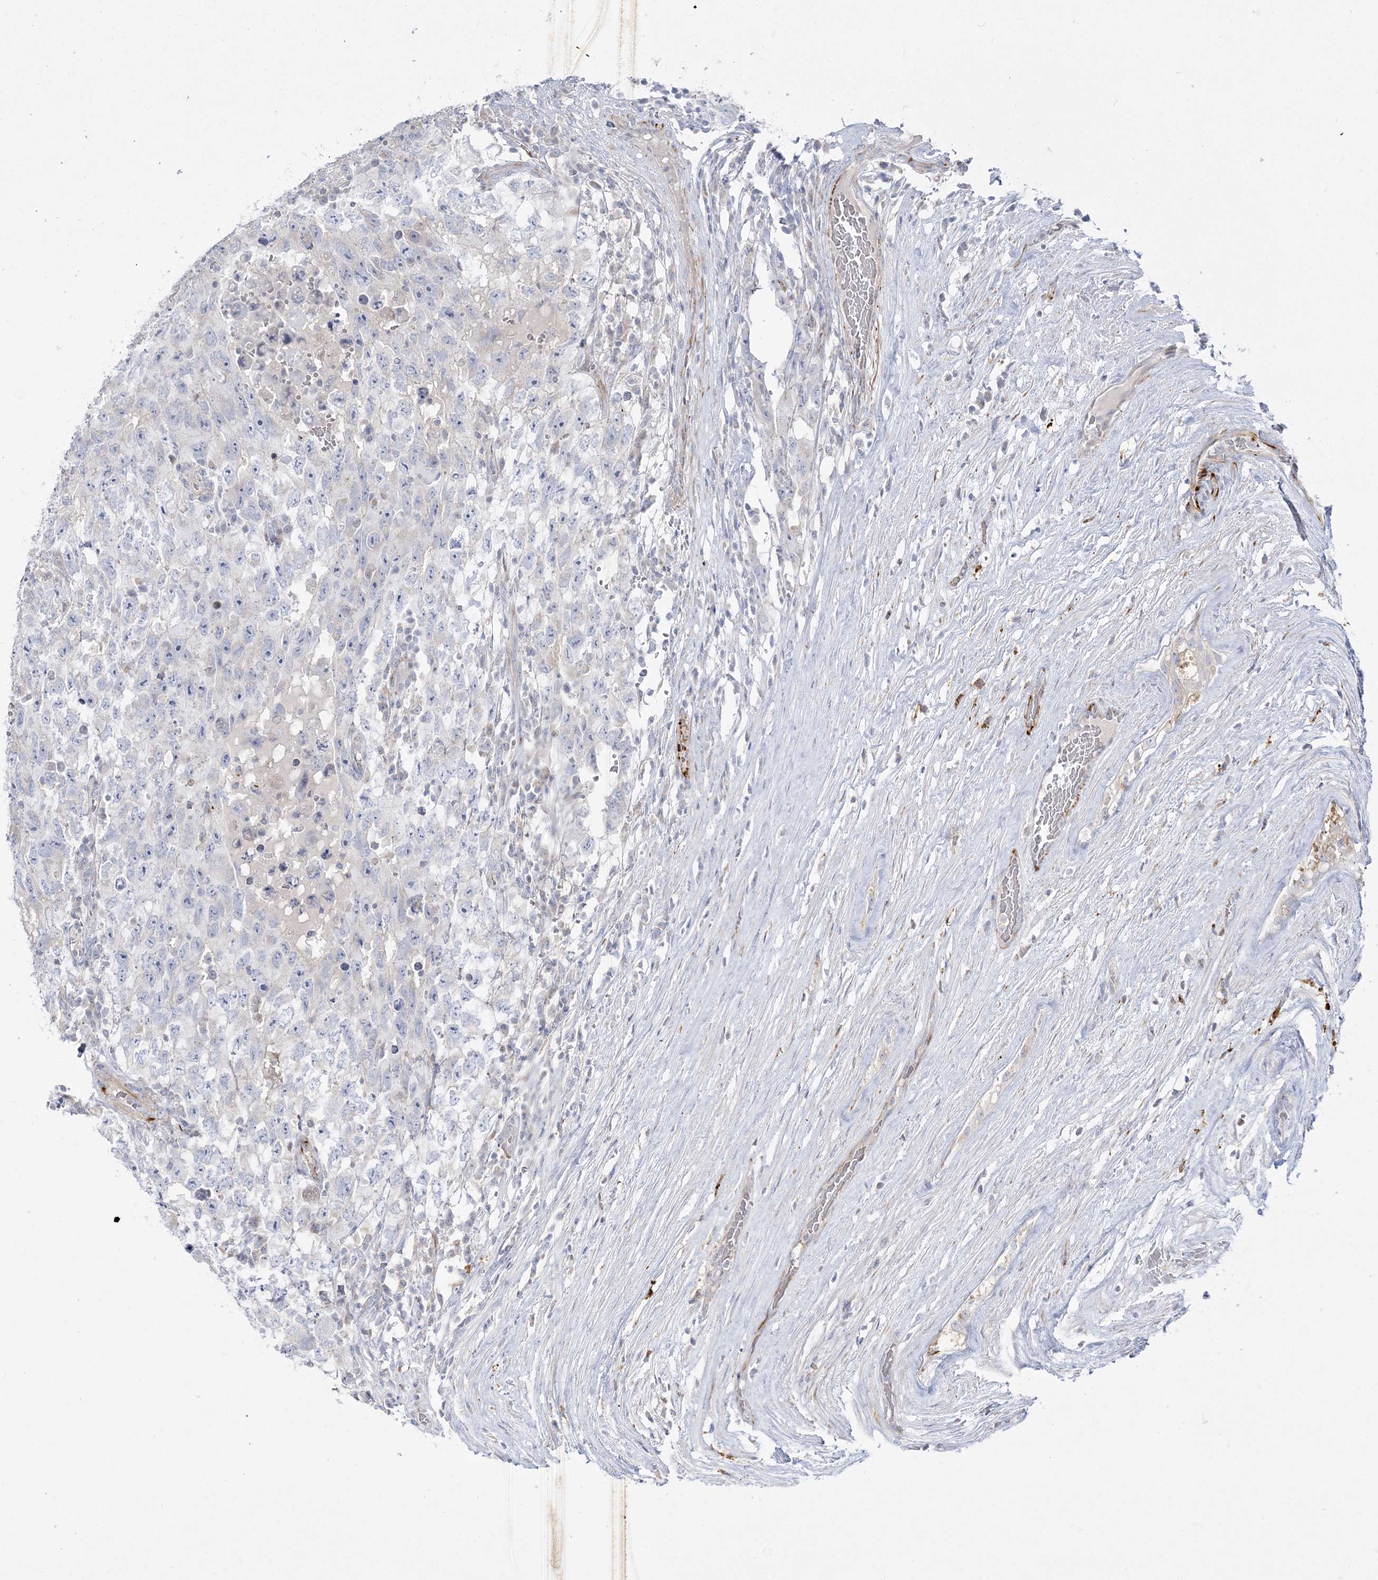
{"staining": {"intensity": "negative", "quantity": "none", "location": "none"}, "tissue": "testis cancer", "cell_type": "Tumor cells", "image_type": "cancer", "snomed": [{"axis": "morphology", "description": "Carcinoma, Embryonal, NOS"}, {"axis": "topography", "description": "Testis"}], "caption": "DAB (3,3'-diaminobenzidine) immunohistochemical staining of testis cancer (embryonal carcinoma) shows no significant positivity in tumor cells.", "gene": "GPAT2", "patient": {"sex": "male", "age": 26}}